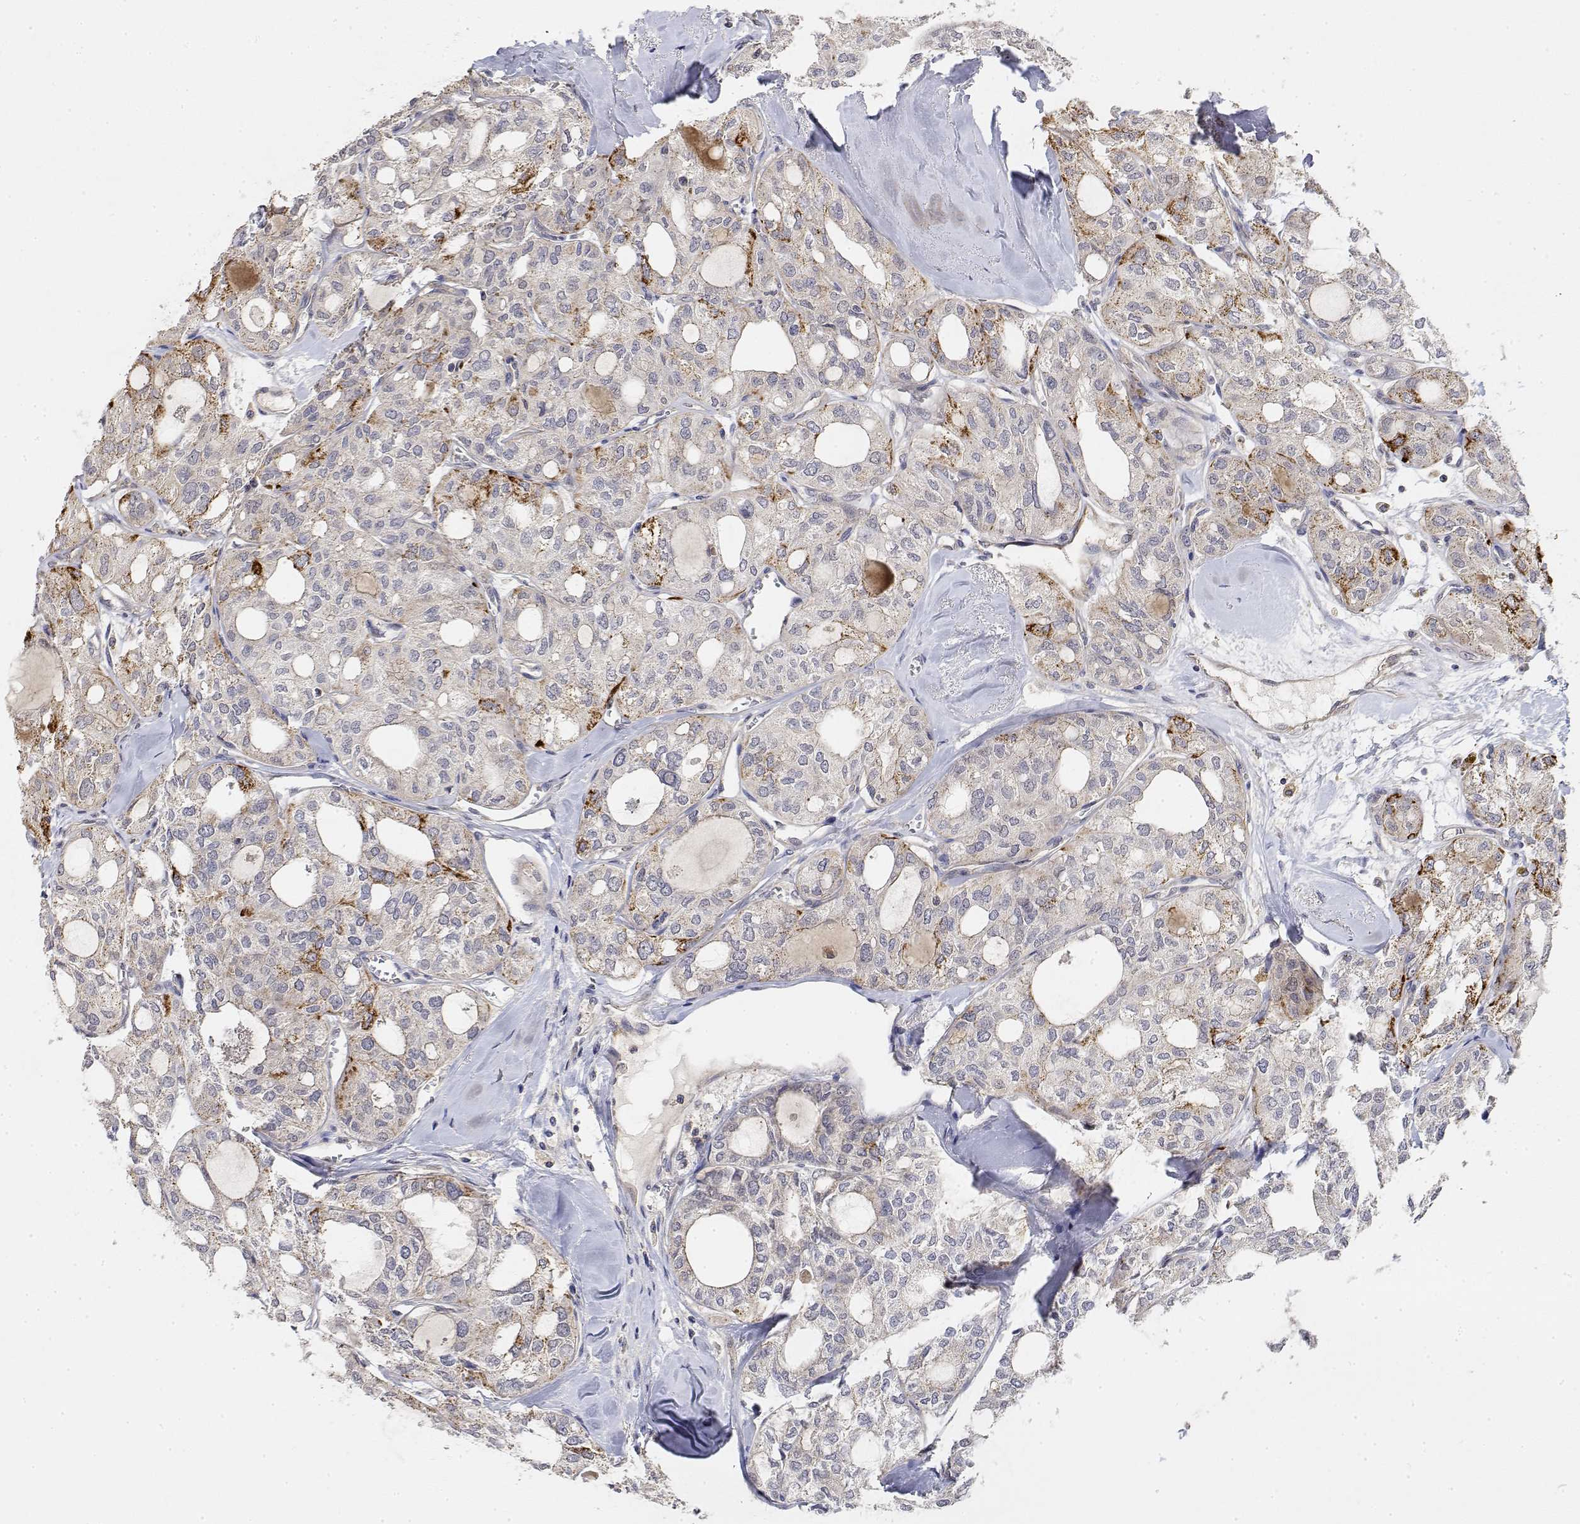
{"staining": {"intensity": "moderate", "quantity": "<25%", "location": "cytoplasmic/membranous"}, "tissue": "thyroid cancer", "cell_type": "Tumor cells", "image_type": "cancer", "snomed": [{"axis": "morphology", "description": "Follicular adenoma carcinoma, NOS"}, {"axis": "topography", "description": "Thyroid gland"}], "caption": "Human thyroid cancer stained with a brown dye exhibits moderate cytoplasmic/membranous positive expression in about <25% of tumor cells.", "gene": "LONRF3", "patient": {"sex": "male", "age": 75}}